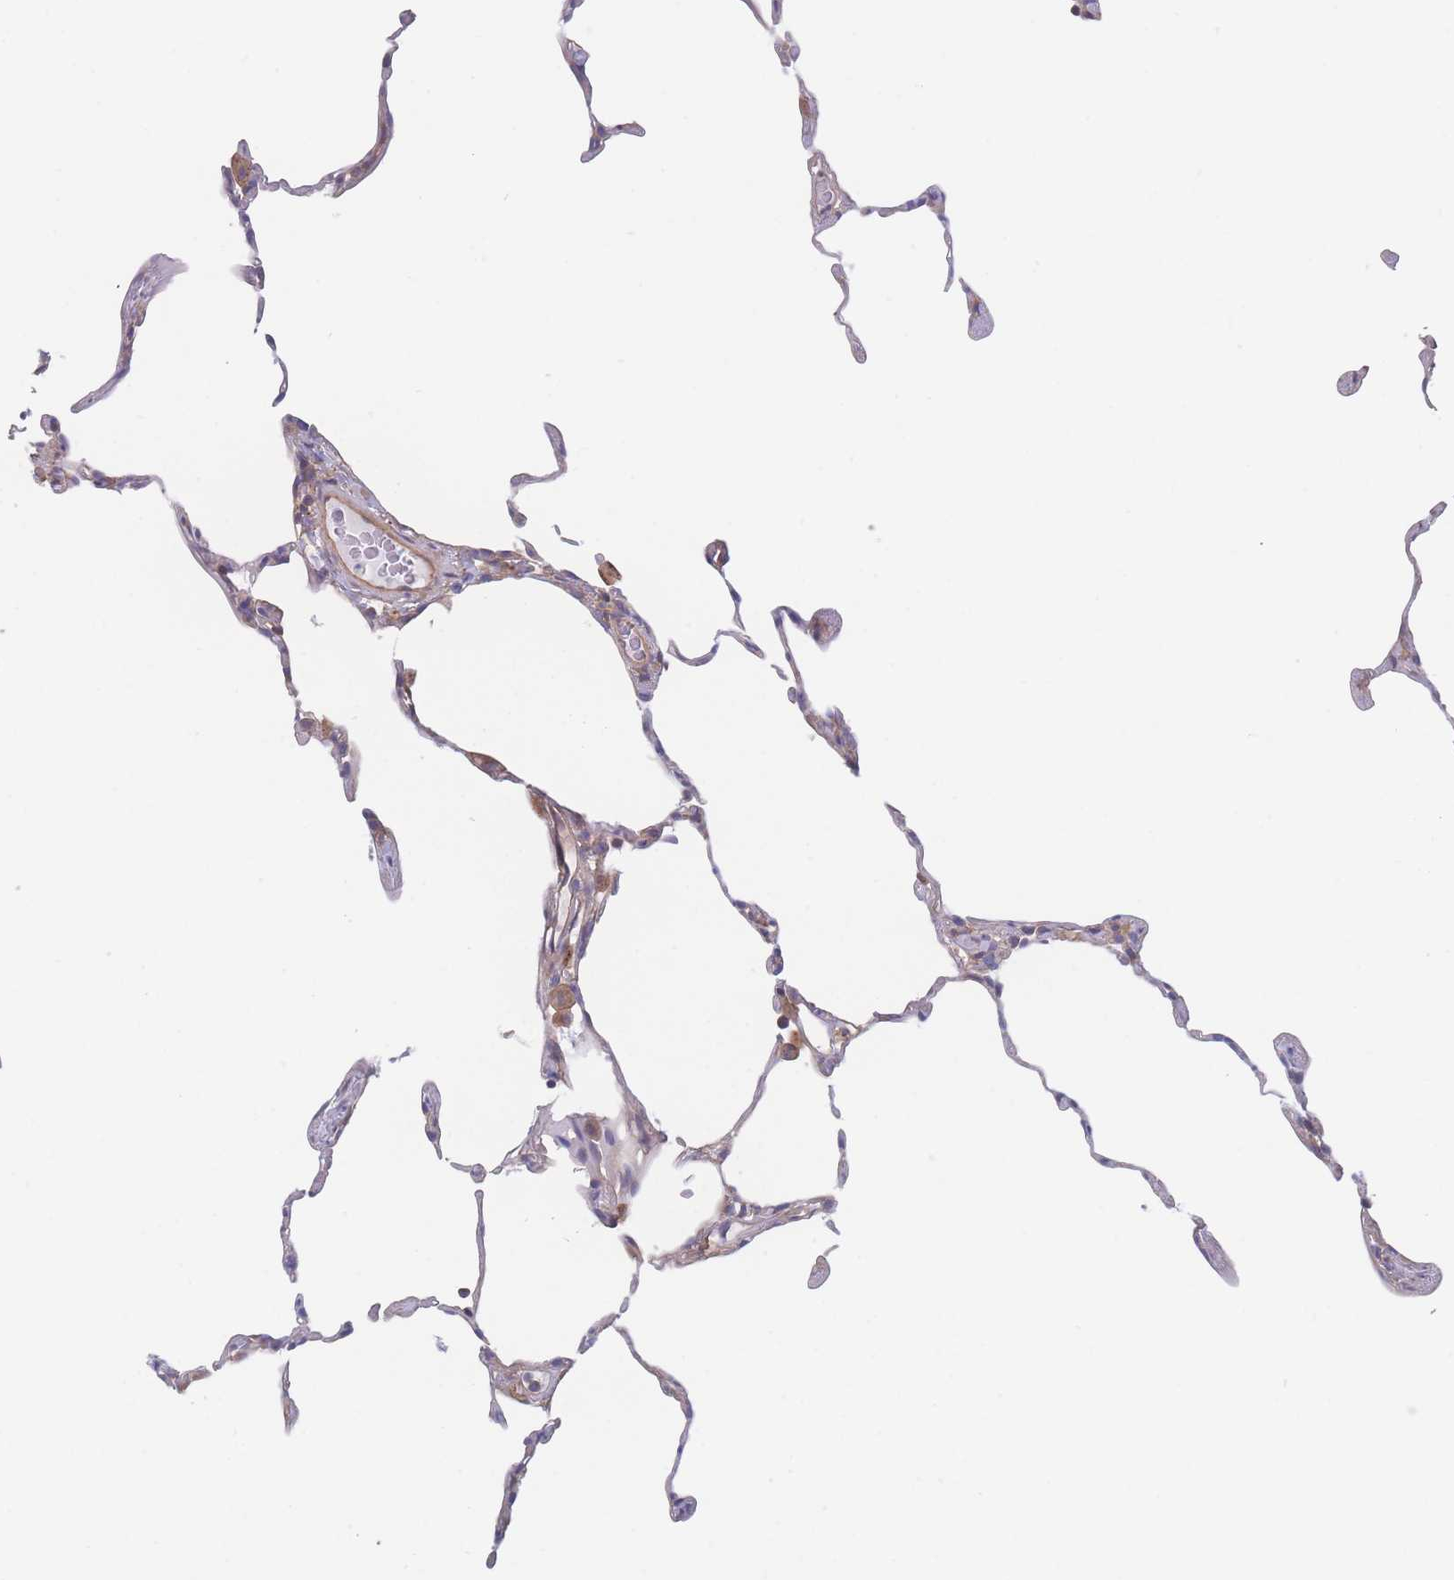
{"staining": {"intensity": "negative", "quantity": "none", "location": "none"}, "tissue": "lung", "cell_type": "Alveolar cells", "image_type": "normal", "snomed": [{"axis": "morphology", "description": "Normal tissue, NOS"}, {"axis": "topography", "description": "Lung"}], "caption": "Alveolar cells show no significant positivity in benign lung.", "gene": "CFAP97", "patient": {"sex": "female", "age": 57}}